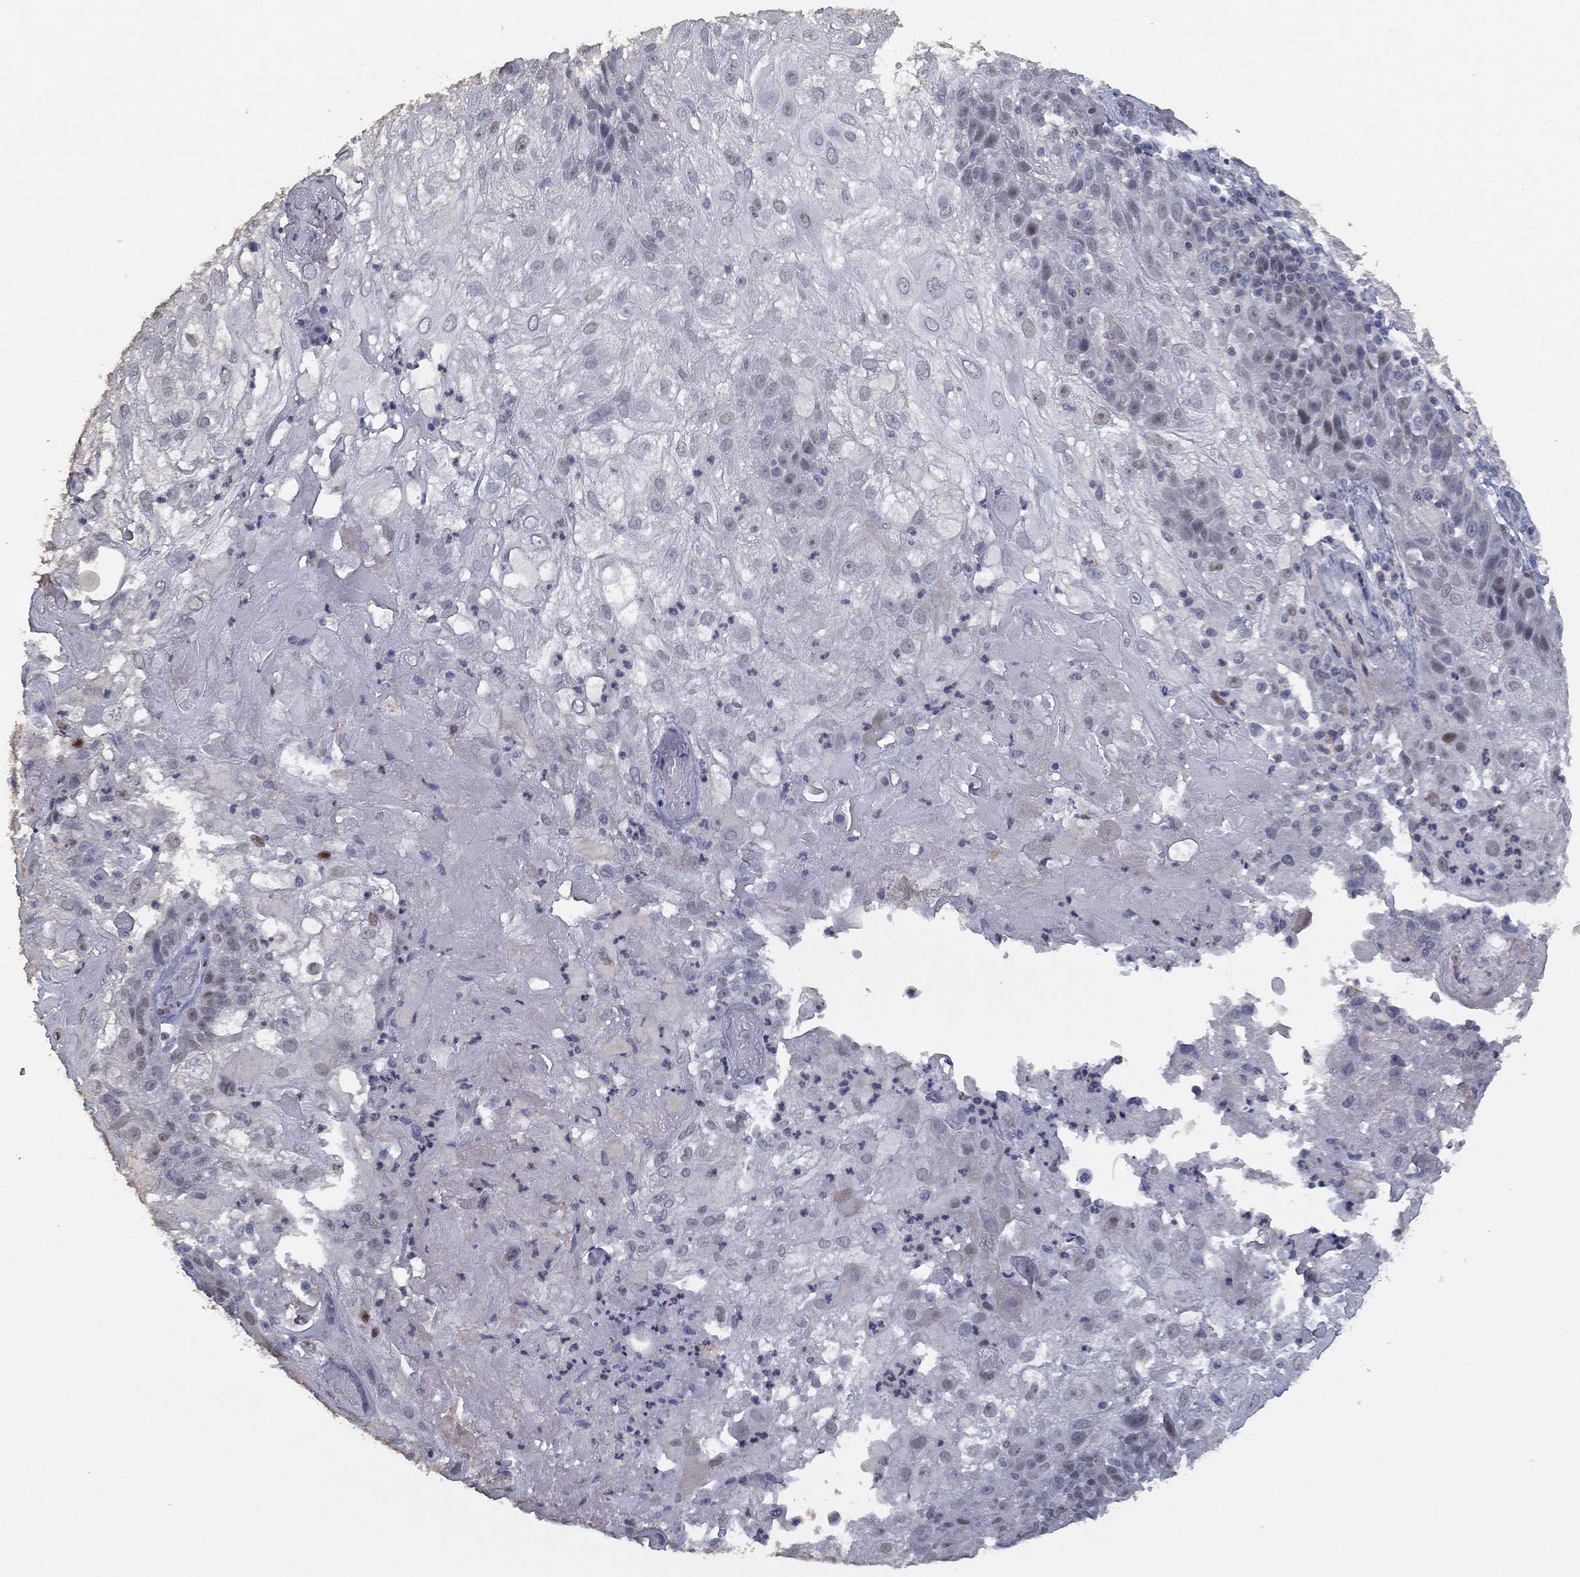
{"staining": {"intensity": "negative", "quantity": "none", "location": "none"}, "tissue": "skin cancer", "cell_type": "Tumor cells", "image_type": "cancer", "snomed": [{"axis": "morphology", "description": "Normal tissue, NOS"}, {"axis": "morphology", "description": "Squamous cell carcinoma, NOS"}, {"axis": "topography", "description": "Skin"}], "caption": "Tumor cells are negative for protein expression in human skin squamous cell carcinoma. (IHC, brightfield microscopy, high magnification).", "gene": "ZNF711", "patient": {"sex": "female", "age": 83}}